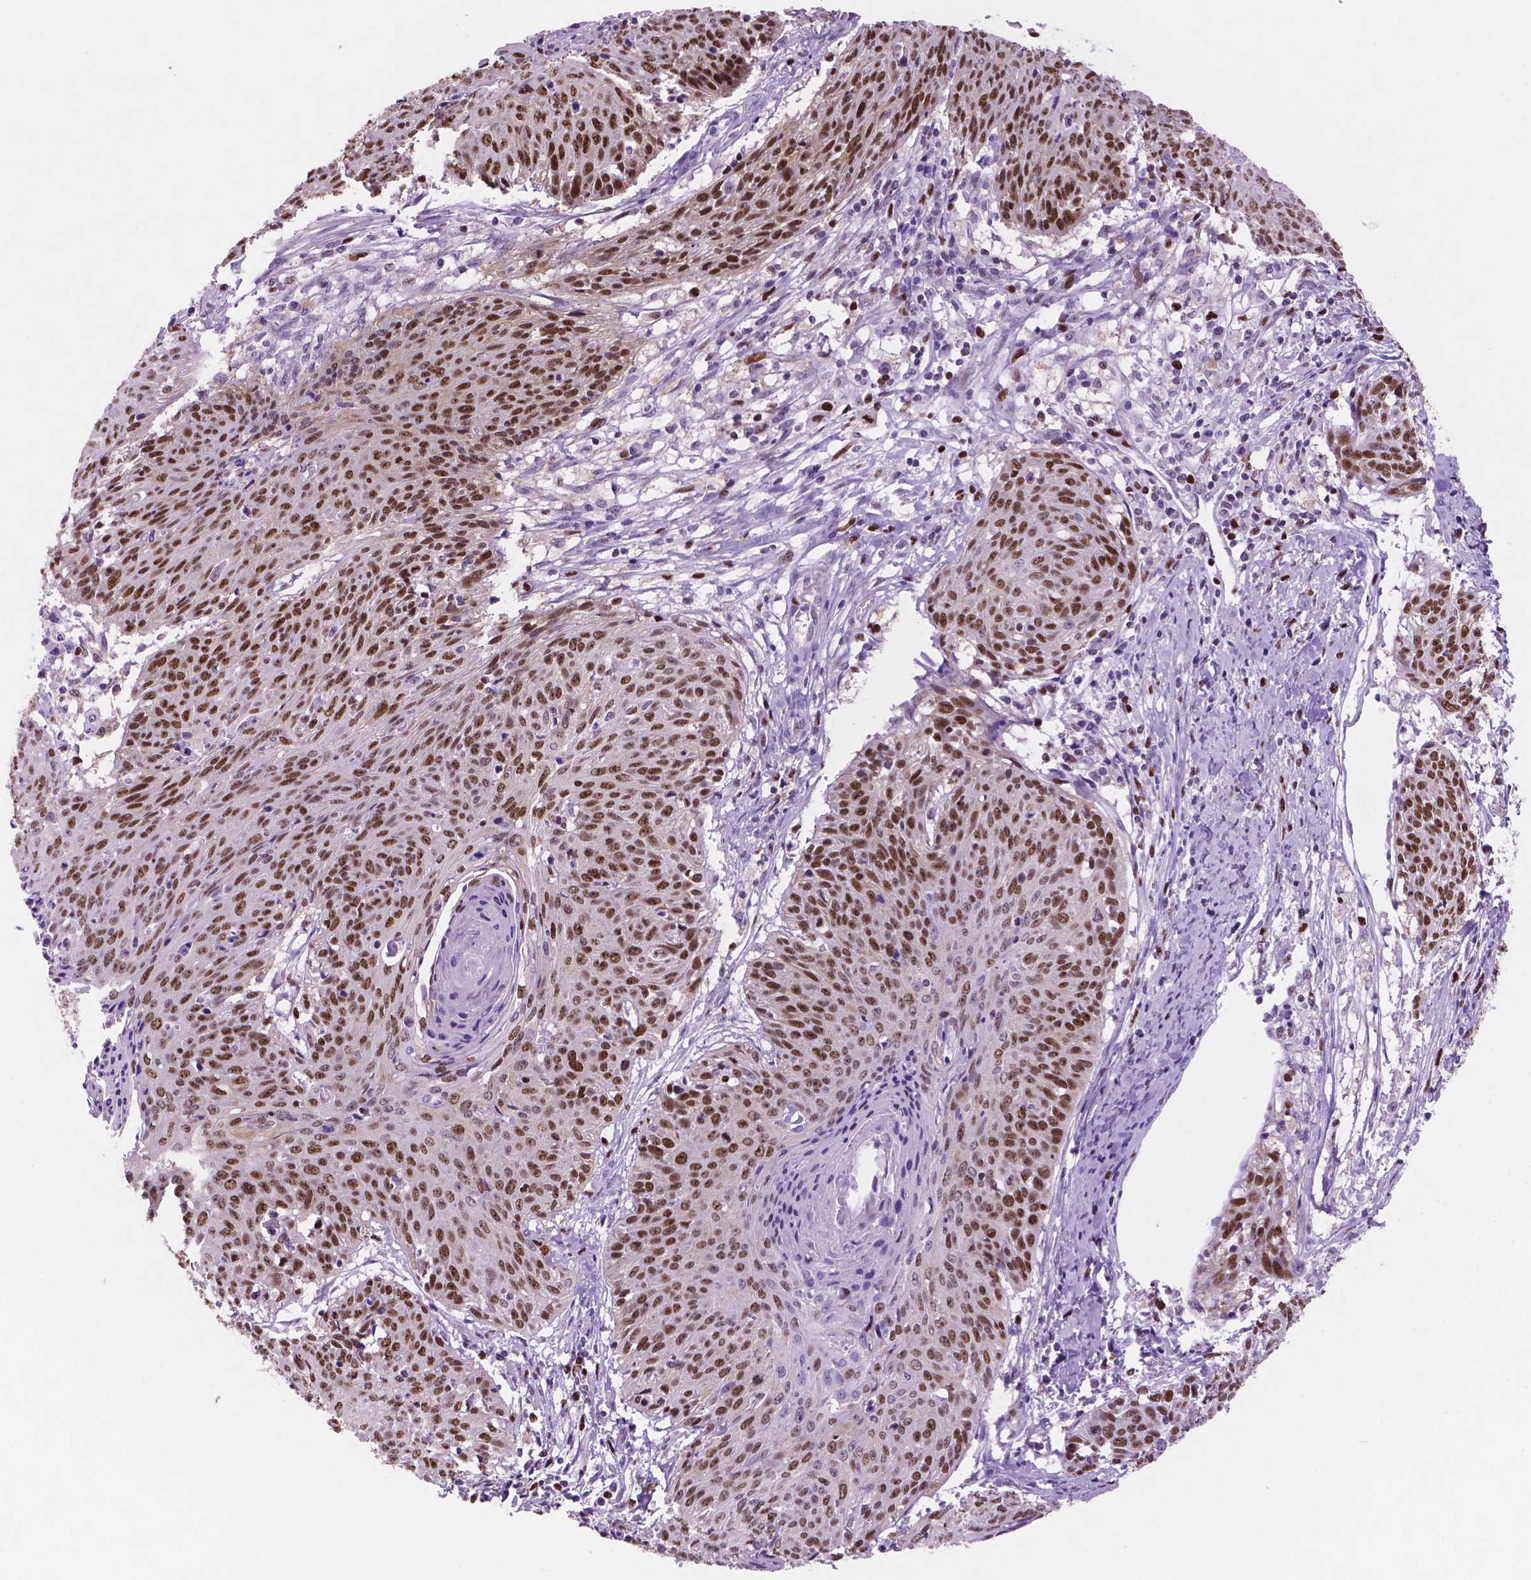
{"staining": {"intensity": "moderate", "quantity": ">75%", "location": "nuclear"}, "tissue": "cervical cancer", "cell_type": "Tumor cells", "image_type": "cancer", "snomed": [{"axis": "morphology", "description": "Squamous cell carcinoma, NOS"}, {"axis": "topography", "description": "Cervix"}], "caption": "Tumor cells display medium levels of moderate nuclear expression in about >75% of cells in human squamous cell carcinoma (cervical).", "gene": "NCAPH2", "patient": {"sex": "female", "age": 45}}